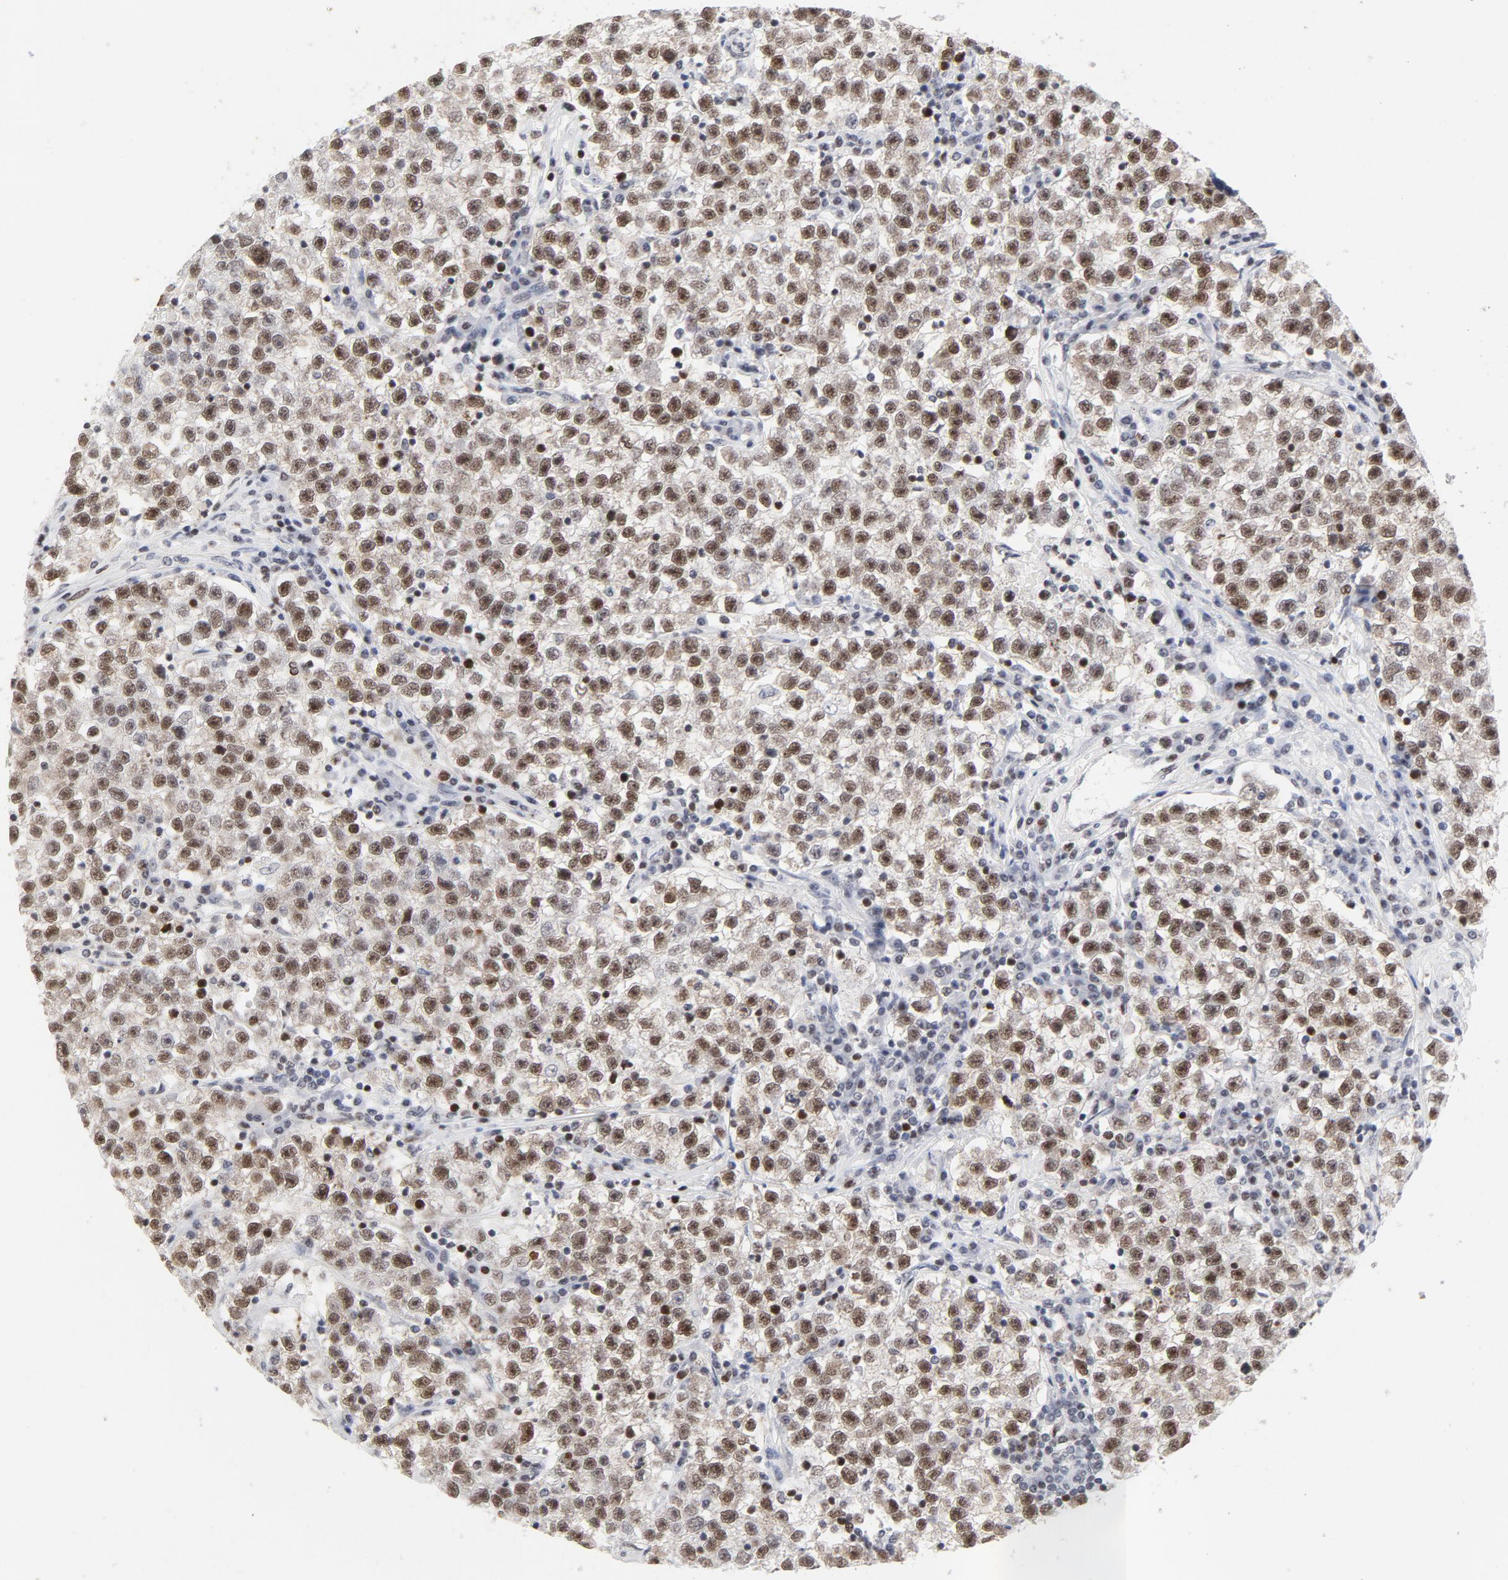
{"staining": {"intensity": "moderate", "quantity": ">75%", "location": "nuclear"}, "tissue": "testis cancer", "cell_type": "Tumor cells", "image_type": "cancer", "snomed": [{"axis": "morphology", "description": "Seminoma, NOS"}, {"axis": "topography", "description": "Testis"}], "caption": "Immunohistochemistry micrograph of neoplastic tissue: testis seminoma stained using IHC exhibits medium levels of moderate protein expression localized specifically in the nuclear of tumor cells, appearing as a nuclear brown color.", "gene": "RFC4", "patient": {"sex": "male", "age": 22}}